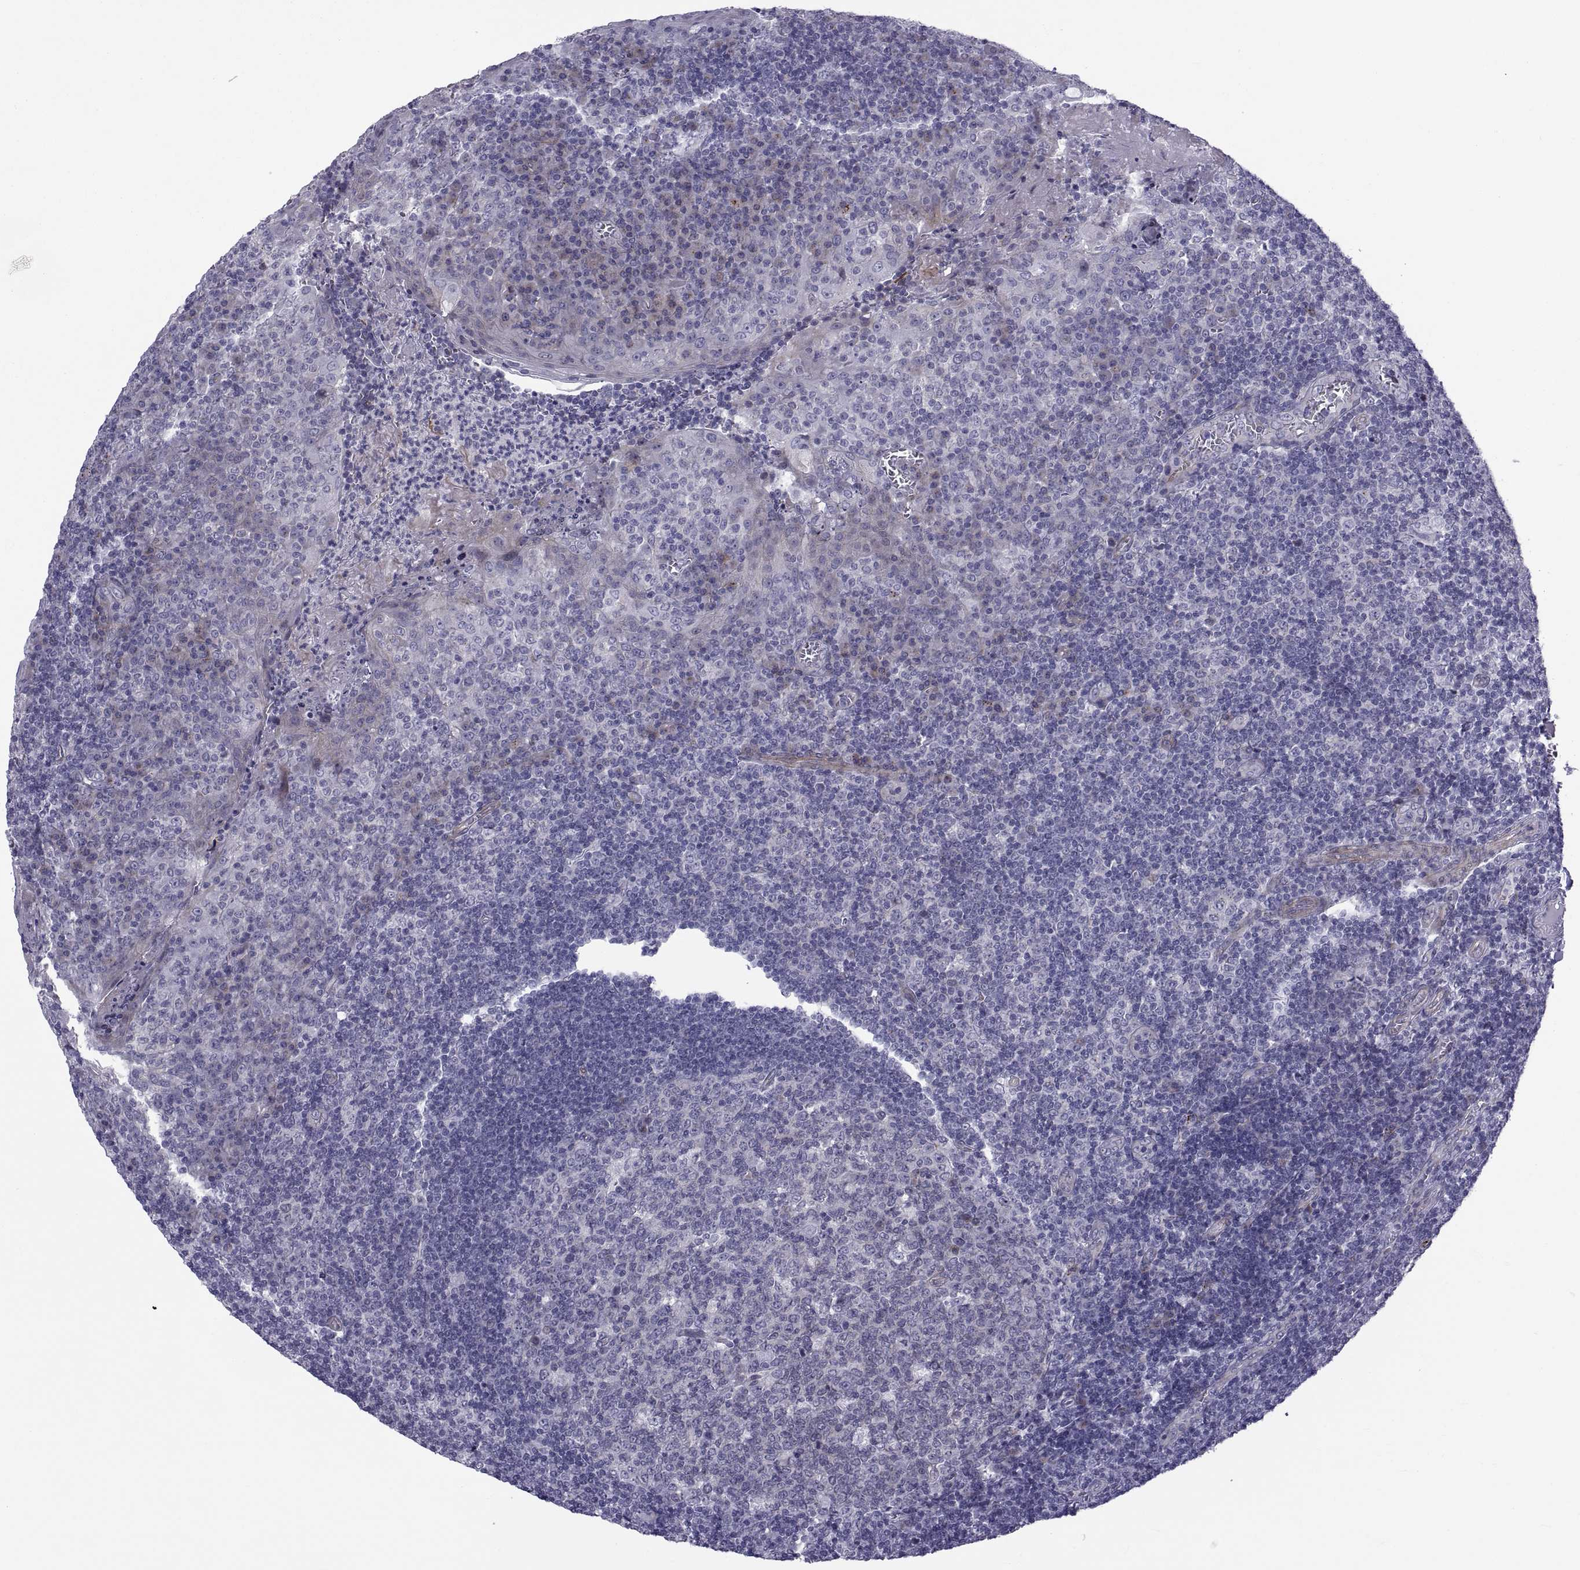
{"staining": {"intensity": "weak", "quantity": "<25%", "location": "cytoplasmic/membranous"}, "tissue": "tonsil", "cell_type": "Germinal center cells", "image_type": "normal", "snomed": [{"axis": "morphology", "description": "Normal tissue, NOS"}, {"axis": "topography", "description": "Tonsil"}], "caption": "IHC photomicrograph of normal tonsil: tonsil stained with DAB (3,3'-diaminobenzidine) displays no significant protein staining in germinal center cells. Brightfield microscopy of immunohistochemistry (IHC) stained with DAB (3,3'-diaminobenzidine) (brown) and hematoxylin (blue), captured at high magnification.", "gene": "TMEM158", "patient": {"sex": "female", "age": 12}}